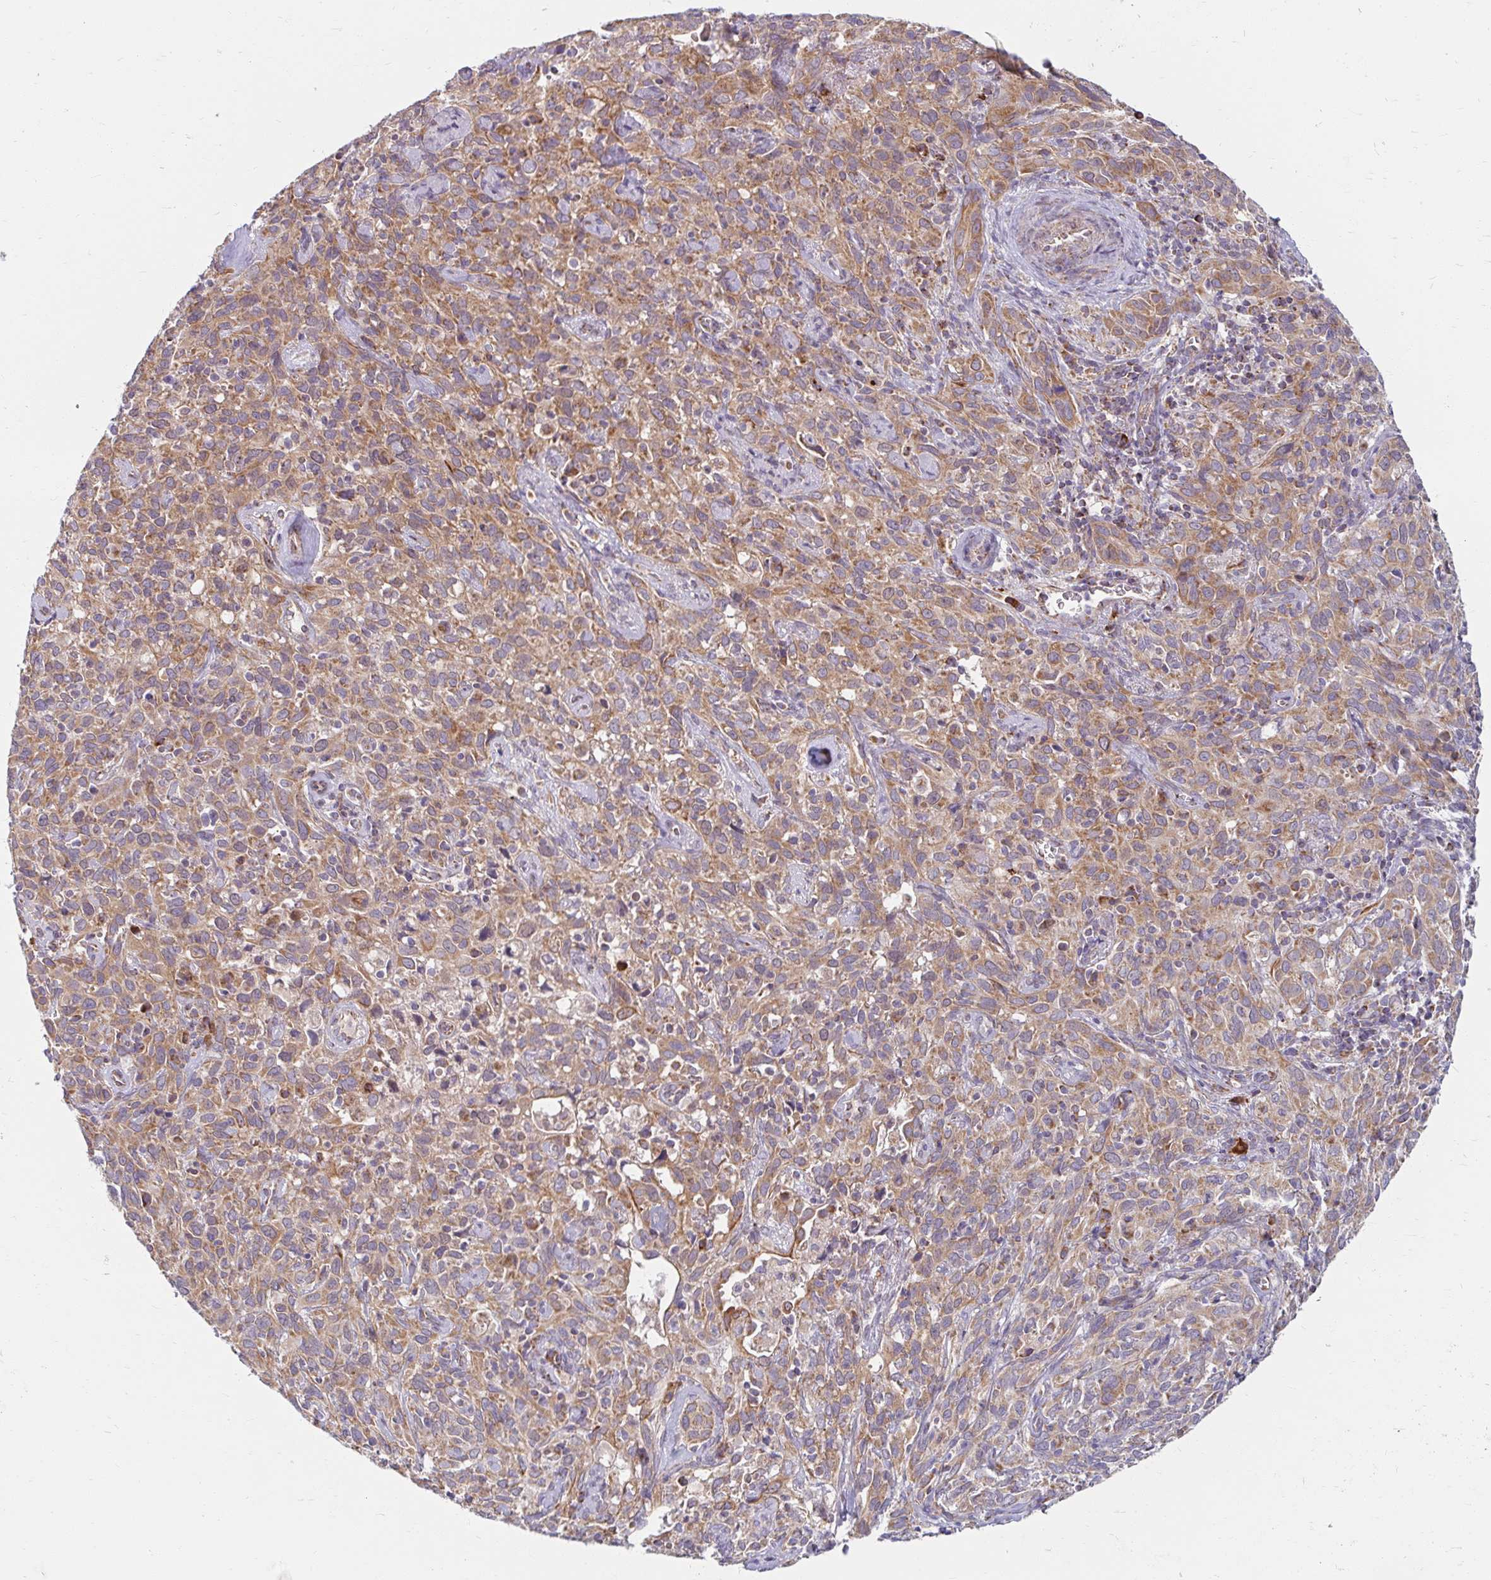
{"staining": {"intensity": "moderate", "quantity": ">75%", "location": "cytoplasmic/membranous"}, "tissue": "cervical cancer", "cell_type": "Tumor cells", "image_type": "cancer", "snomed": [{"axis": "morphology", "description": "Normal tissue, NOS"}, {"axis": "morphology", "description": "Squamous cell carcinoma, NOS"}, {"axis": "topography", "description": "Cervix"}], "caption": "Protein expression analysis of cervical cancer (squamous cell carcinoma) exhibits moderate cytoplasmic/membranous expression in about >75% of tumor cells.", "gene": "SKP2", "patient": {"sex": "female", "age": 51}}